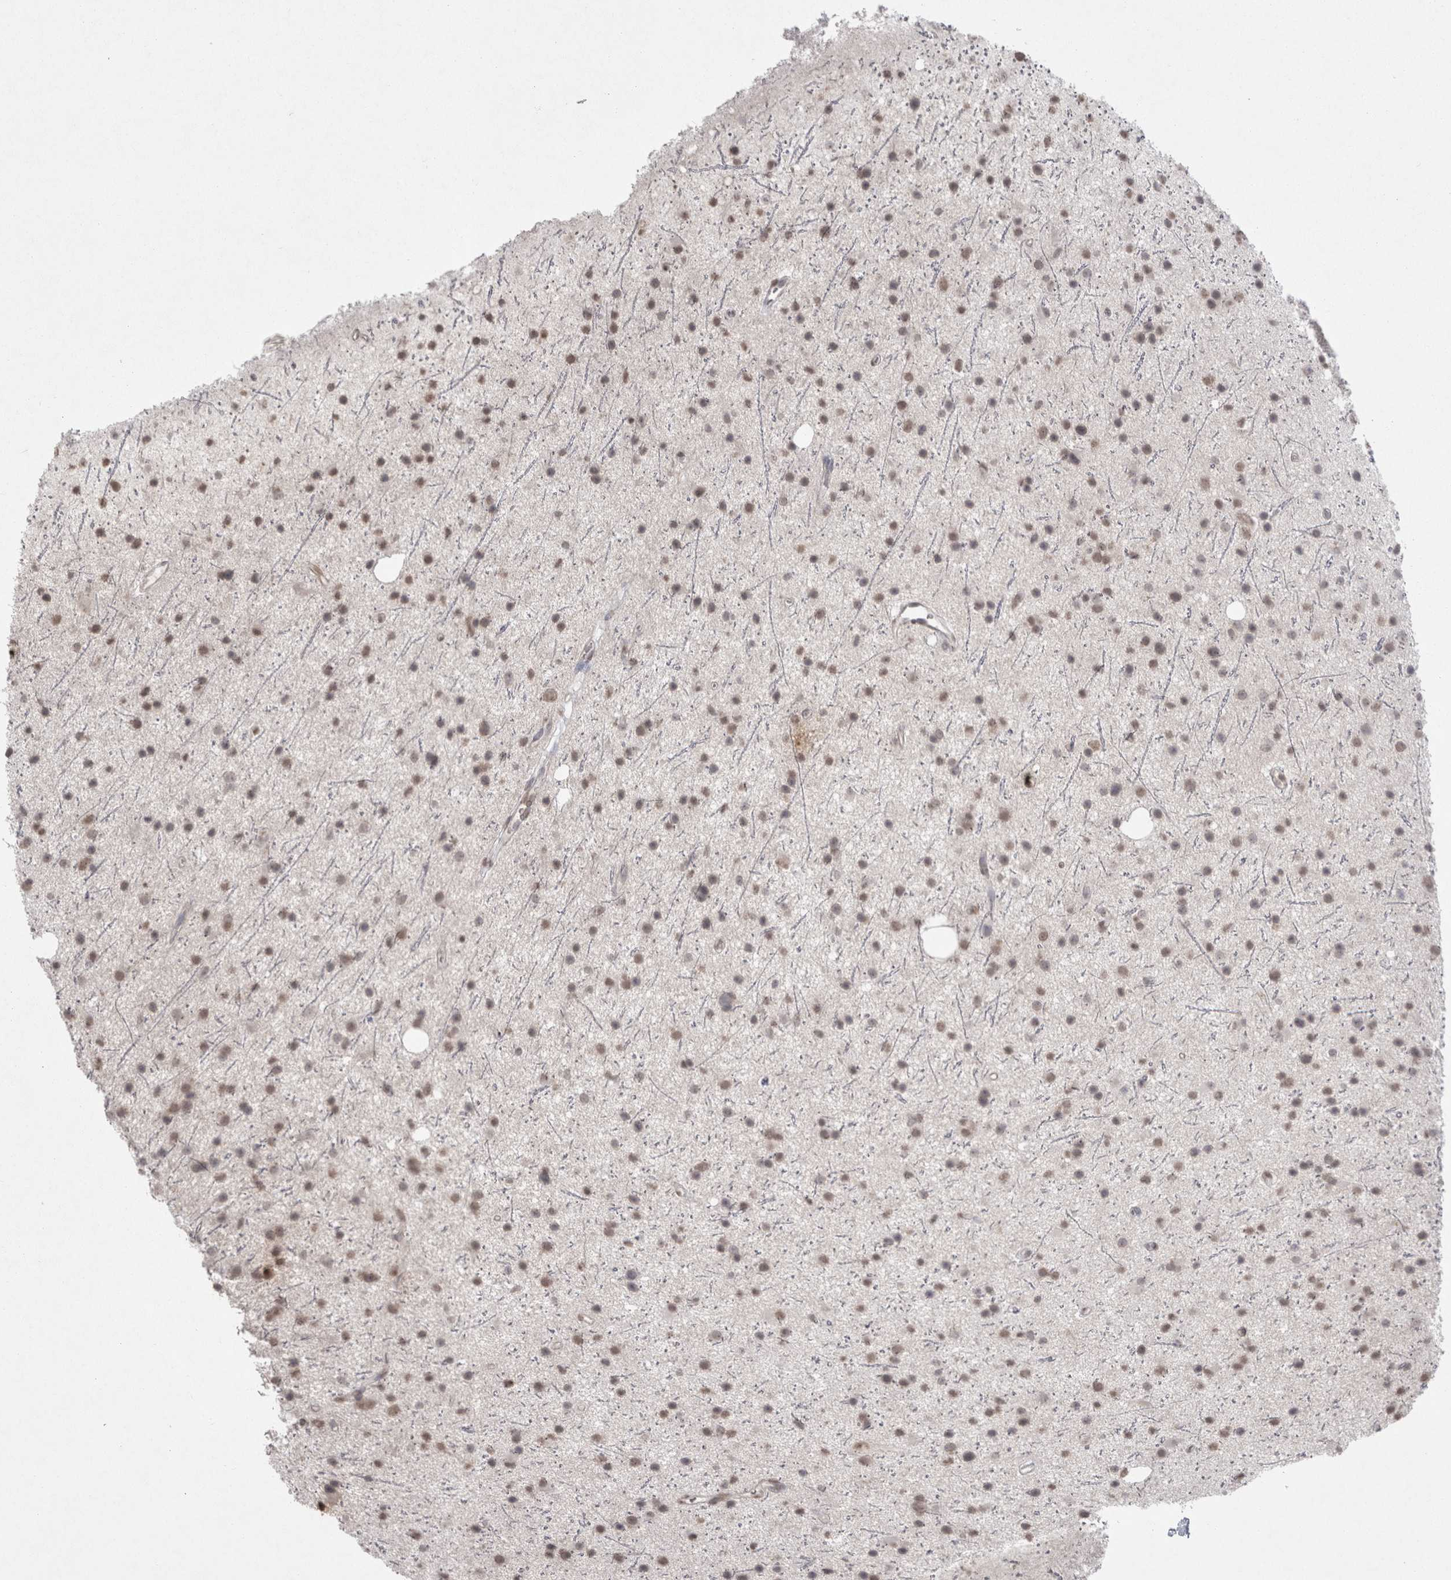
{"staining": {"intensity": "weak", "quantity": ">75%", "location": "nuclear"}, "tissue": "glioma", "cell_type": "Tumor cells", "image_type": "cancer", "snomed": [{"axis": "morphology", "description": "Glioma, malignant, Low grade"}, {"axis": "topography", "description": "Cerebral cortex"}], "caption": "Immunohistochemistry (IHC) of human glioma shows low levels of weak nuclear expression in approximately >75% of tumor cells.", "gene": "DDX4", "patient": {"sex": "female", "age": 39}}